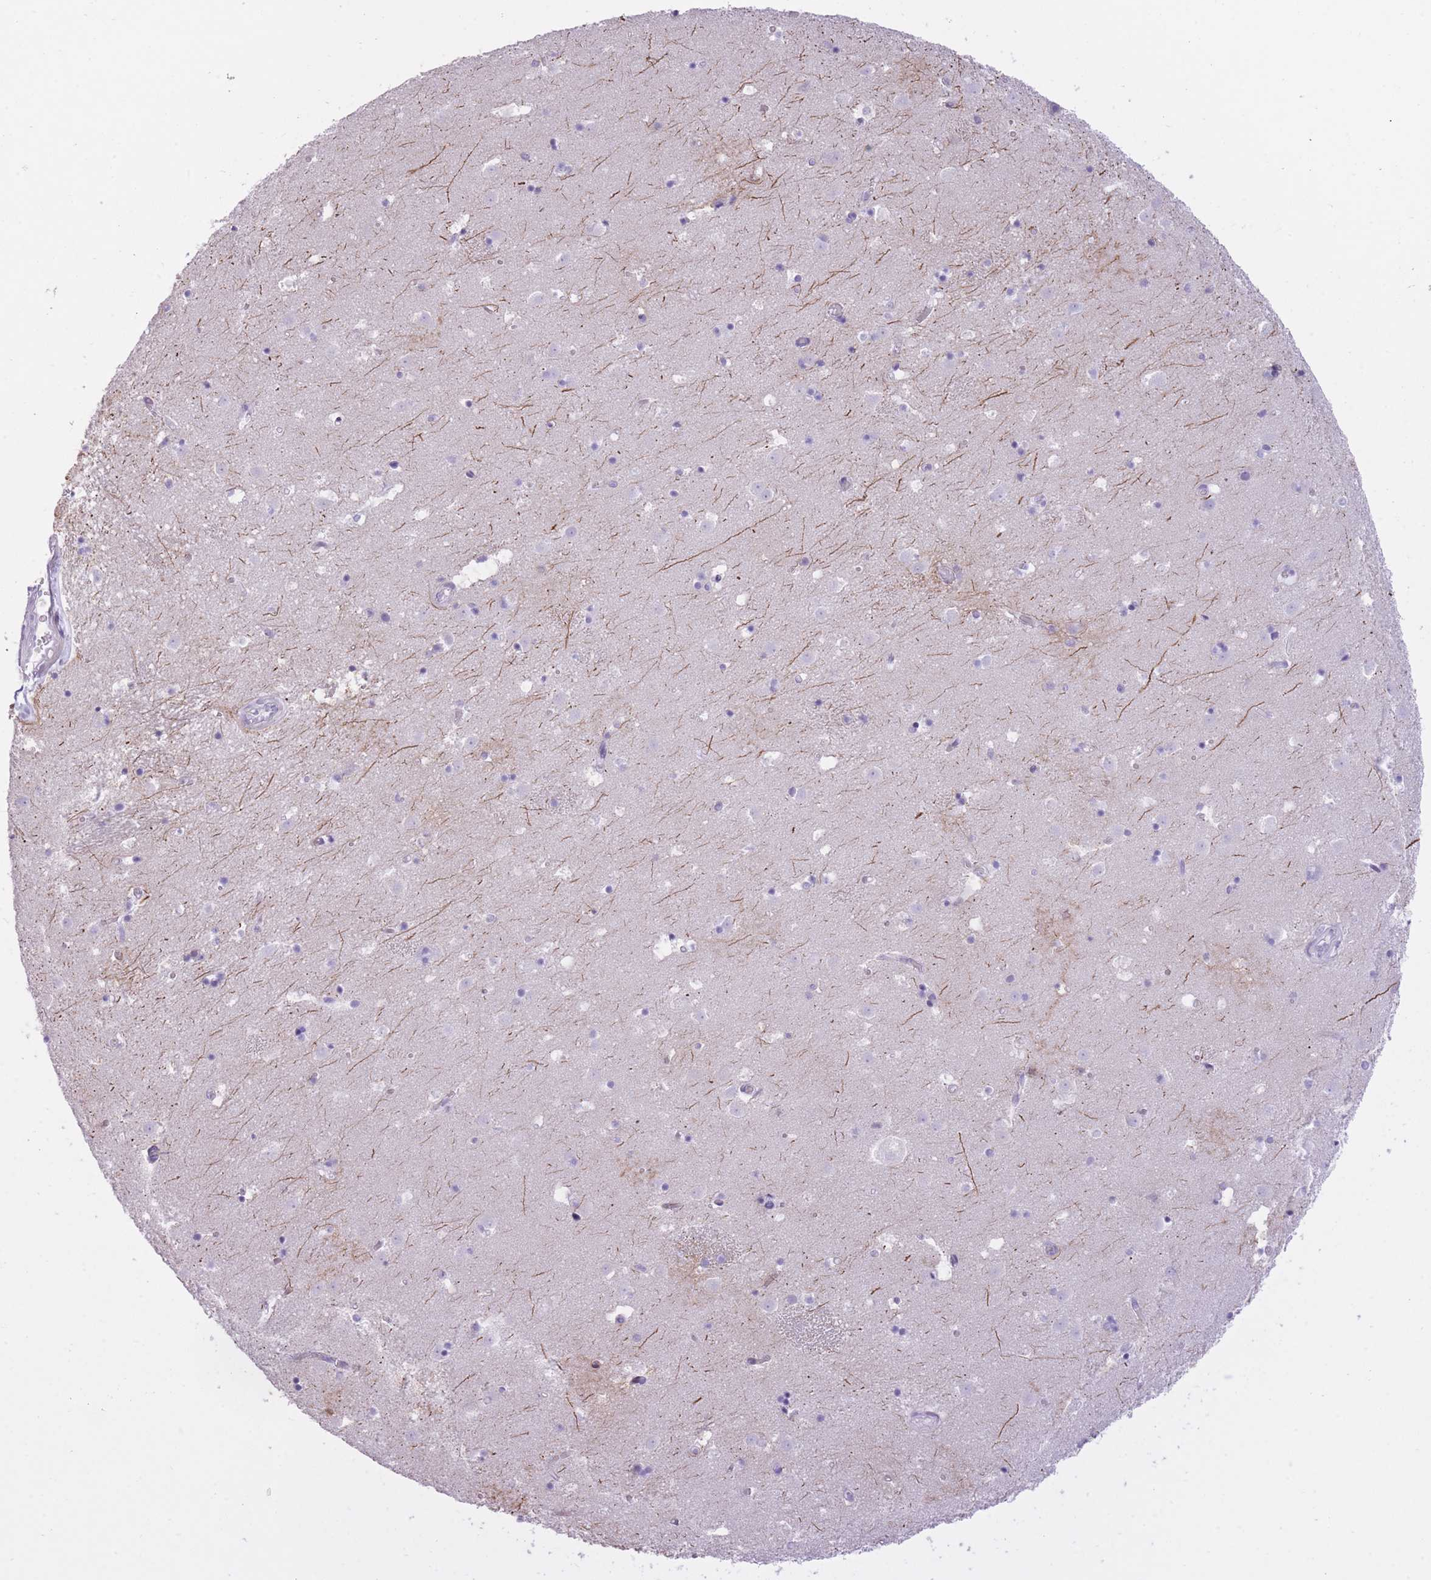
{"staining": {"intensity": "negative", "quantity": "none", "location": "none"}, "tissue": "caudate", "cell_type": "Glial cells", "image_type": "normal", "snomed": [{"axis": "morphology", "description": "Normal tissue, NOS"}, {"axis": "topography", "description": "Lateral ventricle wall"}], "caption": "DAB immunohistochemical staining of normal human caudate displays no significant positivity in glial cells.", "gene": "WDR70", "patient": {"sex": "male", "age": 25}}